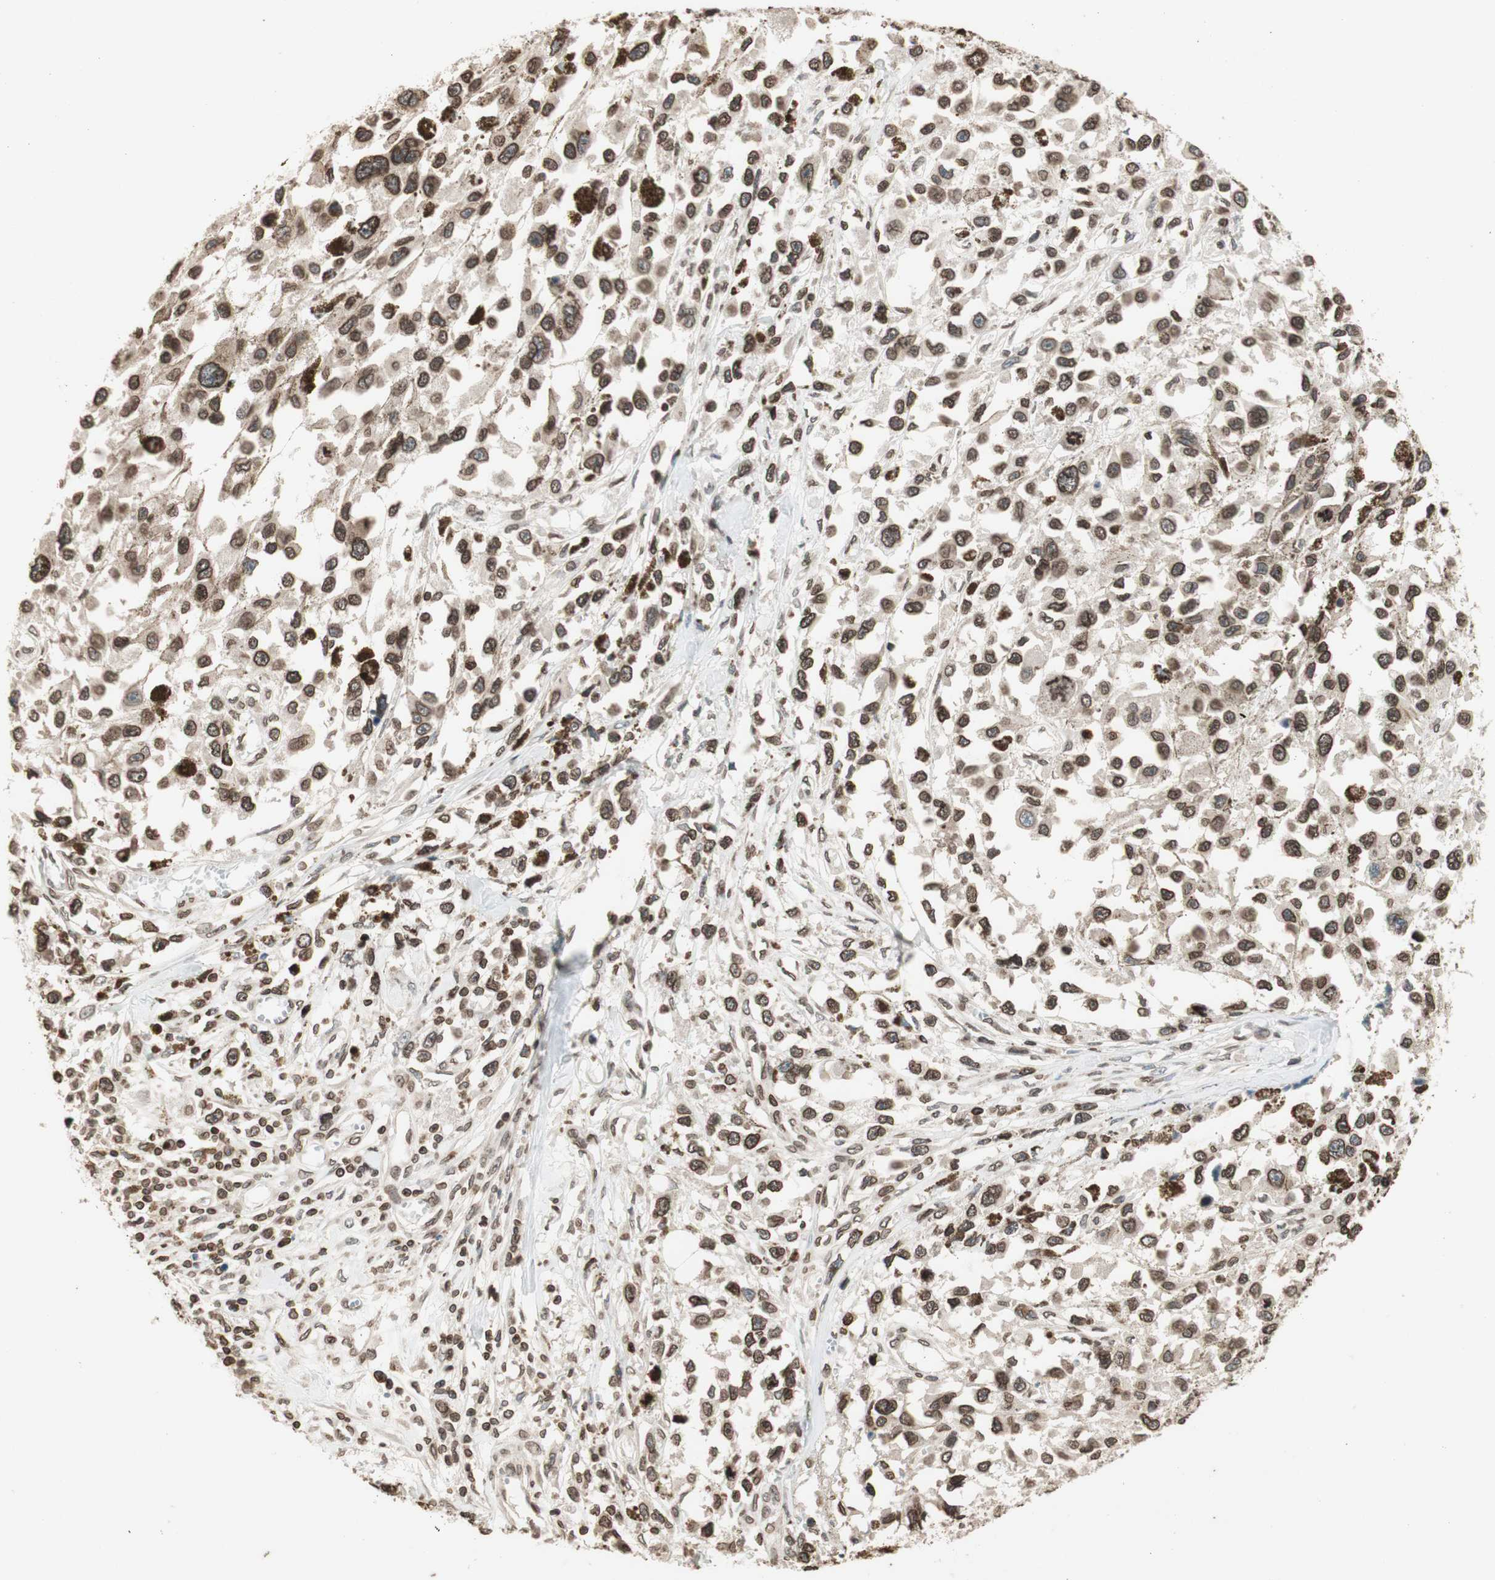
{"staining": {"intensity": "moderate", "quantity": ">75%", "location": "cytoplasmic/membranous,nuclear"}, "tissue": "melanoma", "cell_type": "Tumor cells", "image_type": "cancer", "snomed": [{"axis": "morphology", "description": "Malignant melanoma, Metastatic site"}, {"axis": "topography", "description": "Lymph node"}], "caption": "A high-resolution photomicrograph shows IHC staining of malignant melanoma (metastatic site), which exhibits moderate cytoplasmic/membranous and nuclear staining in about >75% of tumor cells.", "gene": "TMPO", "patient": {"sex": "male", "age": 59}}